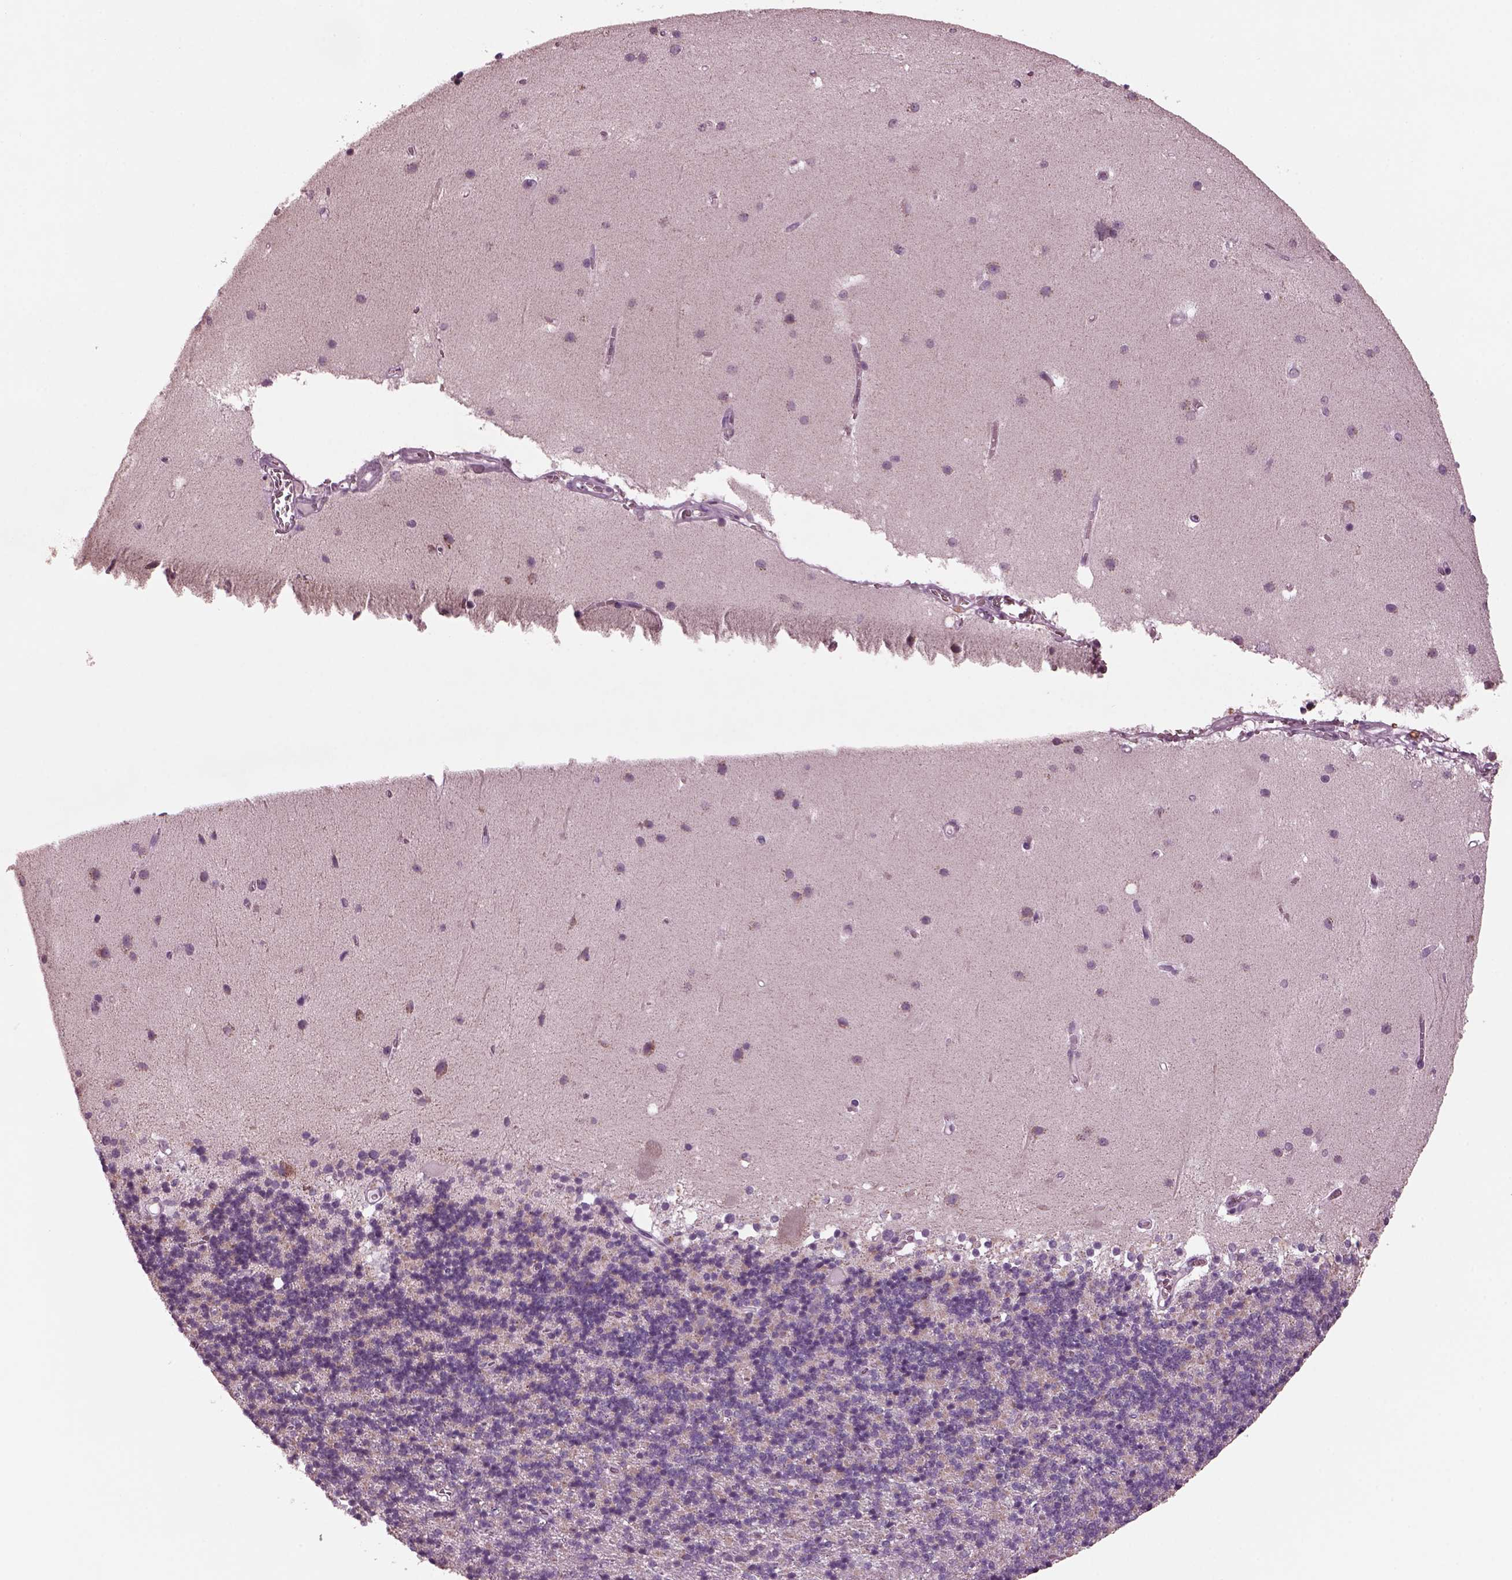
{"staining": {"intensity": "weak", "quantity": "25%-75%", "location": "cytoplasmic/membranous"}, "tissue": "cerebellum", "cell_type": "Cells in granular layer", "image_type": "normal", "snomed": [{"axis": "morphology", "description": "Normal tissue, NOS"}, {"axis": "topography", "description": "Cerebellum"}], "caption": "This is an image of immunohistochemistry (IHC) staining of normal cerebellum, which shows weak expression in the cytoplasmic/membranous of cells in granular layer.", "gene": "AP4M1", "patient": {"sex": "male", "age": 70}}